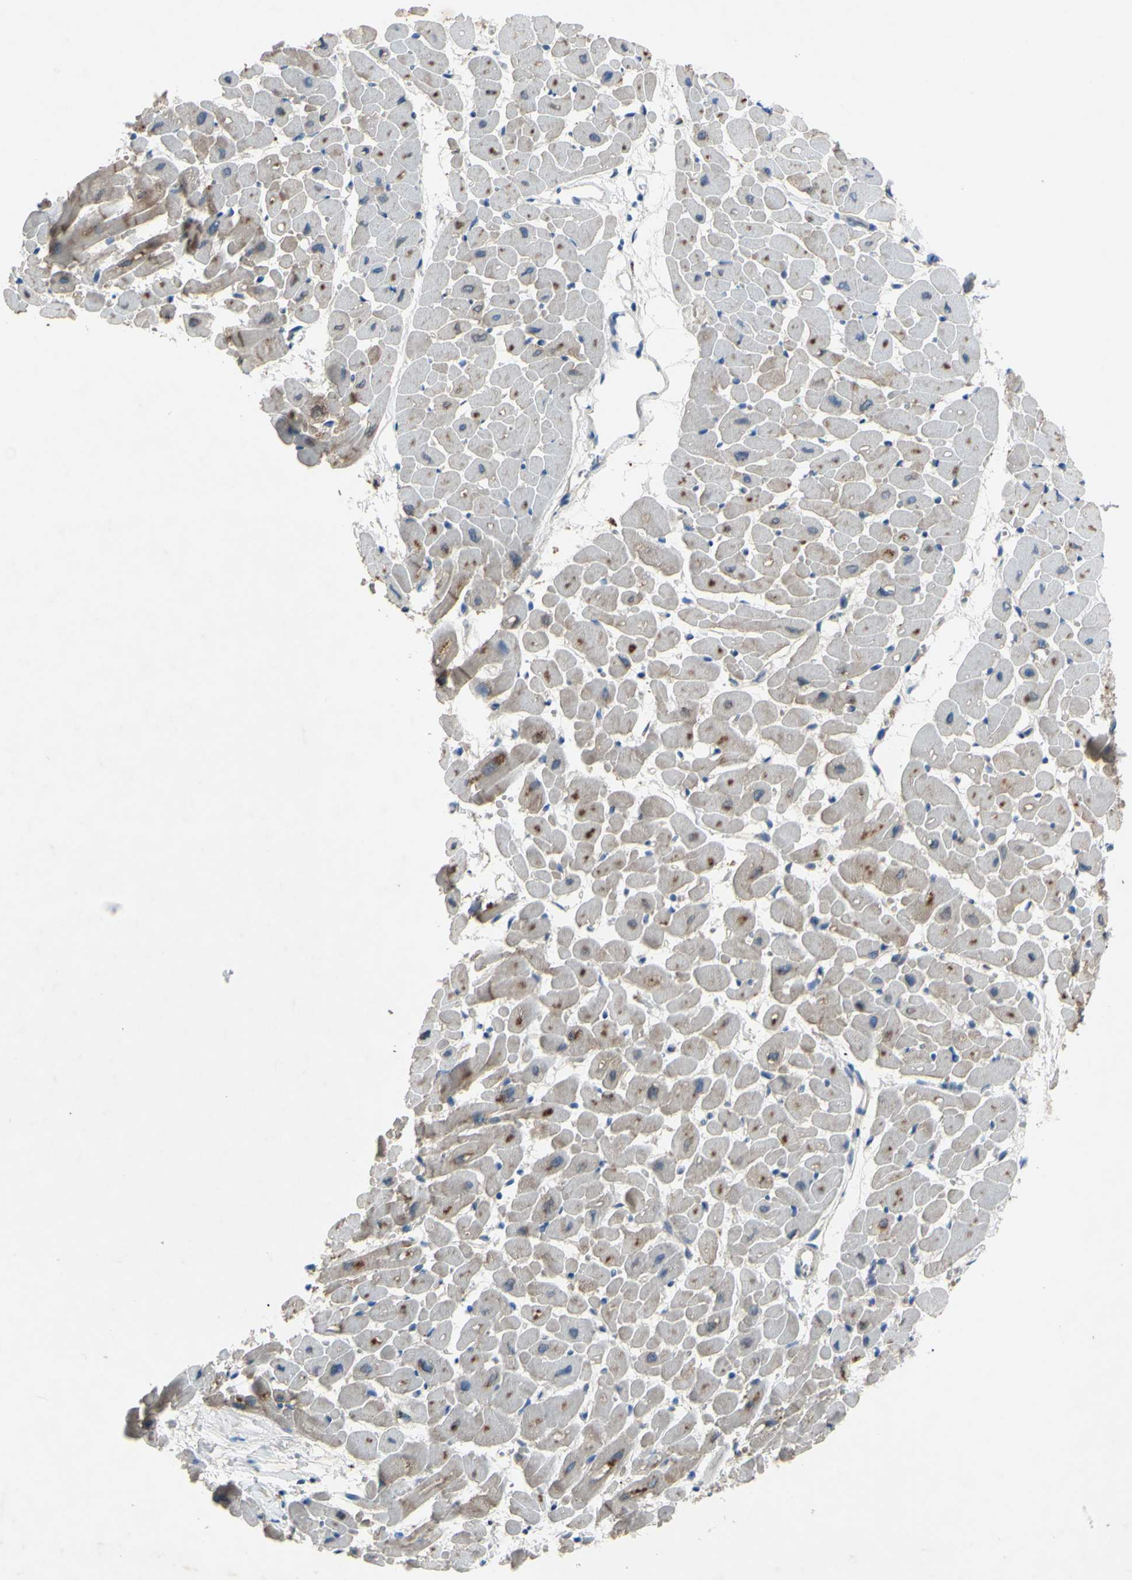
{"staining": {"intensity": "negative", "quantity": "none", "location": "none"}, "tissue": "heart muscle", "cell_type": "Cardiomyocytes", "image_type": "normal", "snomed": [{"axis": "morphology", "description": "Normal tissue, NOS"}, {"axis": "topography", "description": "Heart"}], "caption": "A photomicrograph of heart muscle stained for a protein demonstrates no brown staining in cardiomyocytes. (Brightfield microscopy of DAB (3,3'-diaminobenzidine) IHC at high magnification).", "gene": "HILPDA", "patient": {"sex": "male", "age": 45}}